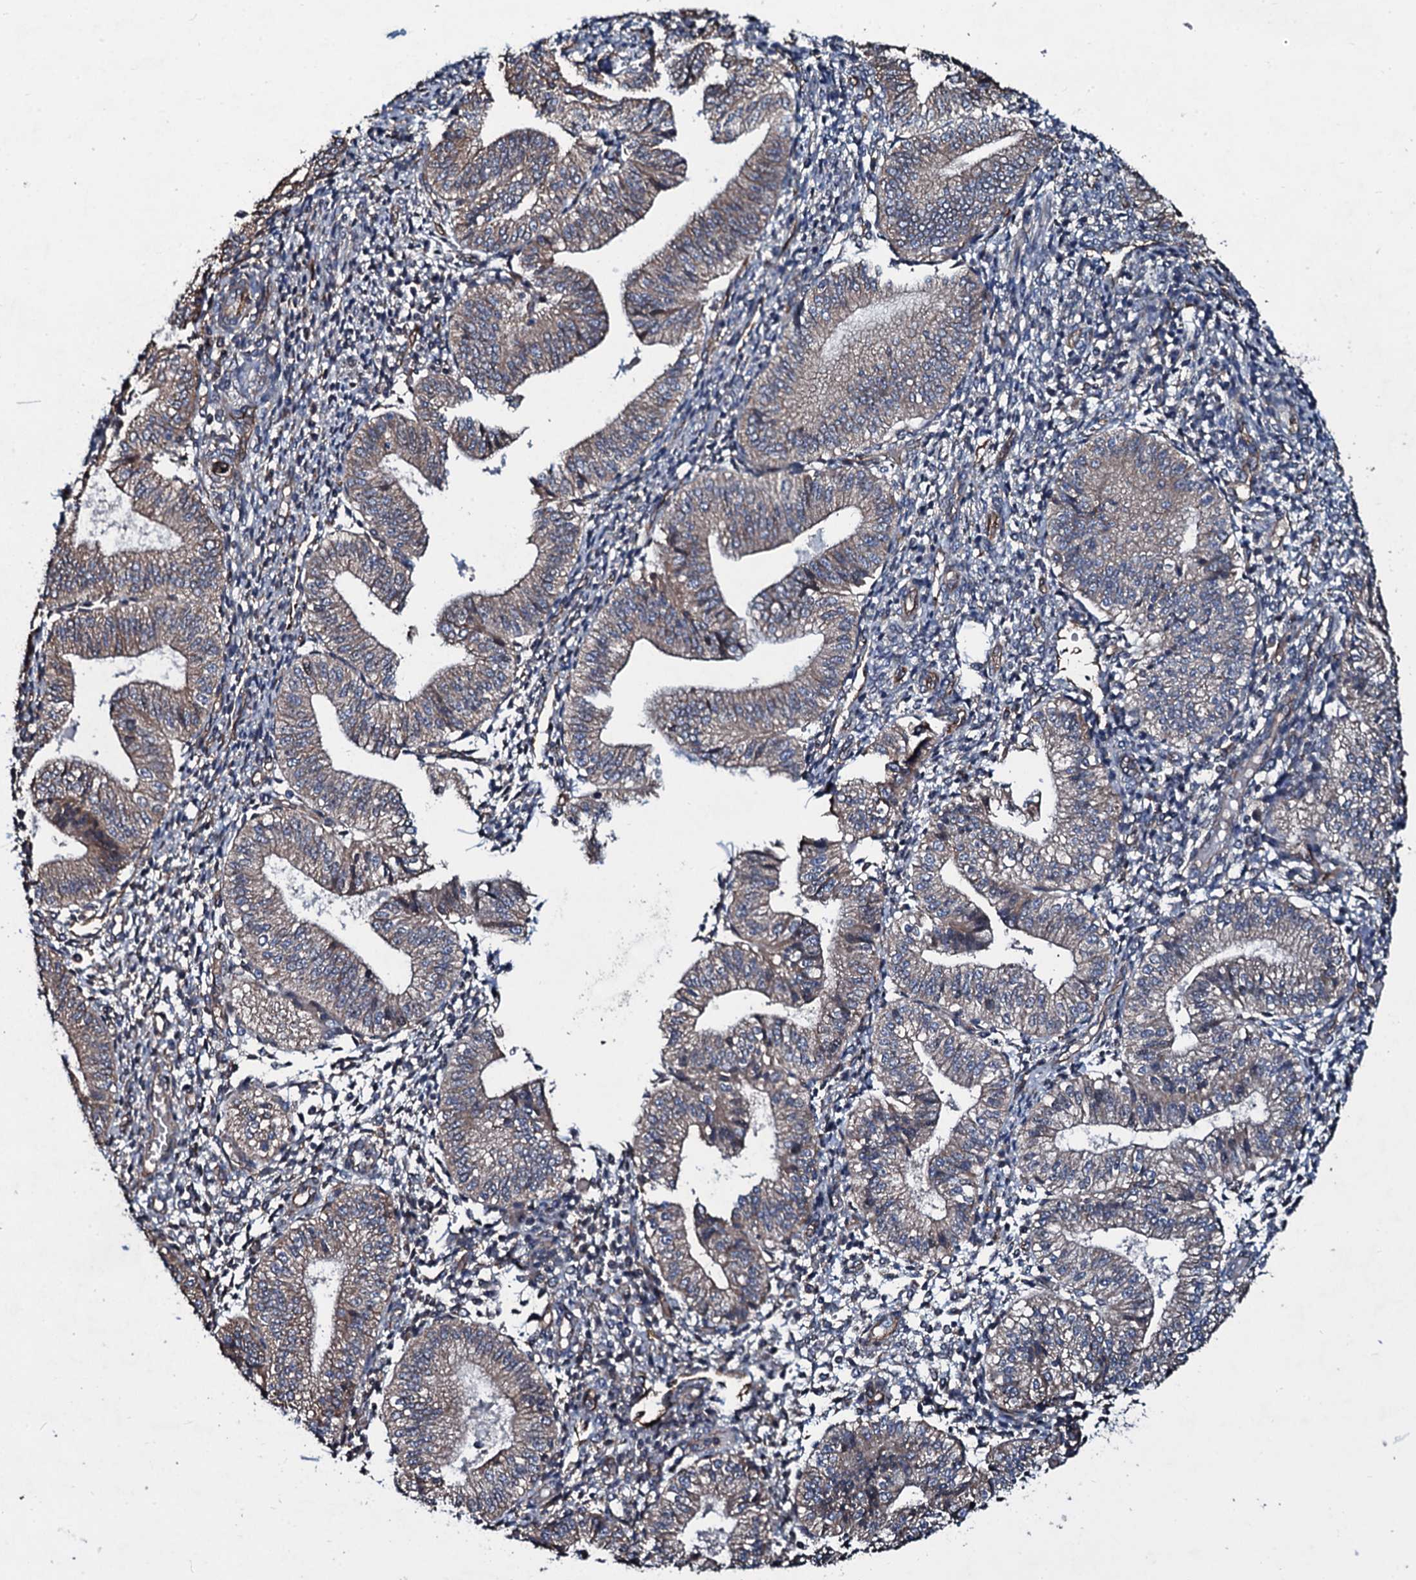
{"staining": {"intensity": "weak", "quantity": "25%-75%", "location": "cytoplasmic/membranous"}, "tissue": "endometrium", "cell_type": "Cells in endometrial stroma", "image_type": "normal", "snomed": [{"axis": "morphology", "description": "Normal tissue, NOS"}, {"axis": "topography", "description": "Endometrium"}], "caption": "The immunohistochemical stain shows weak cytoplasmic/membranous expression in cells in endometrial stroma of normal endometrium.", "gene": "DMAC2", "patient": {"sex": "female", "age": 34}}